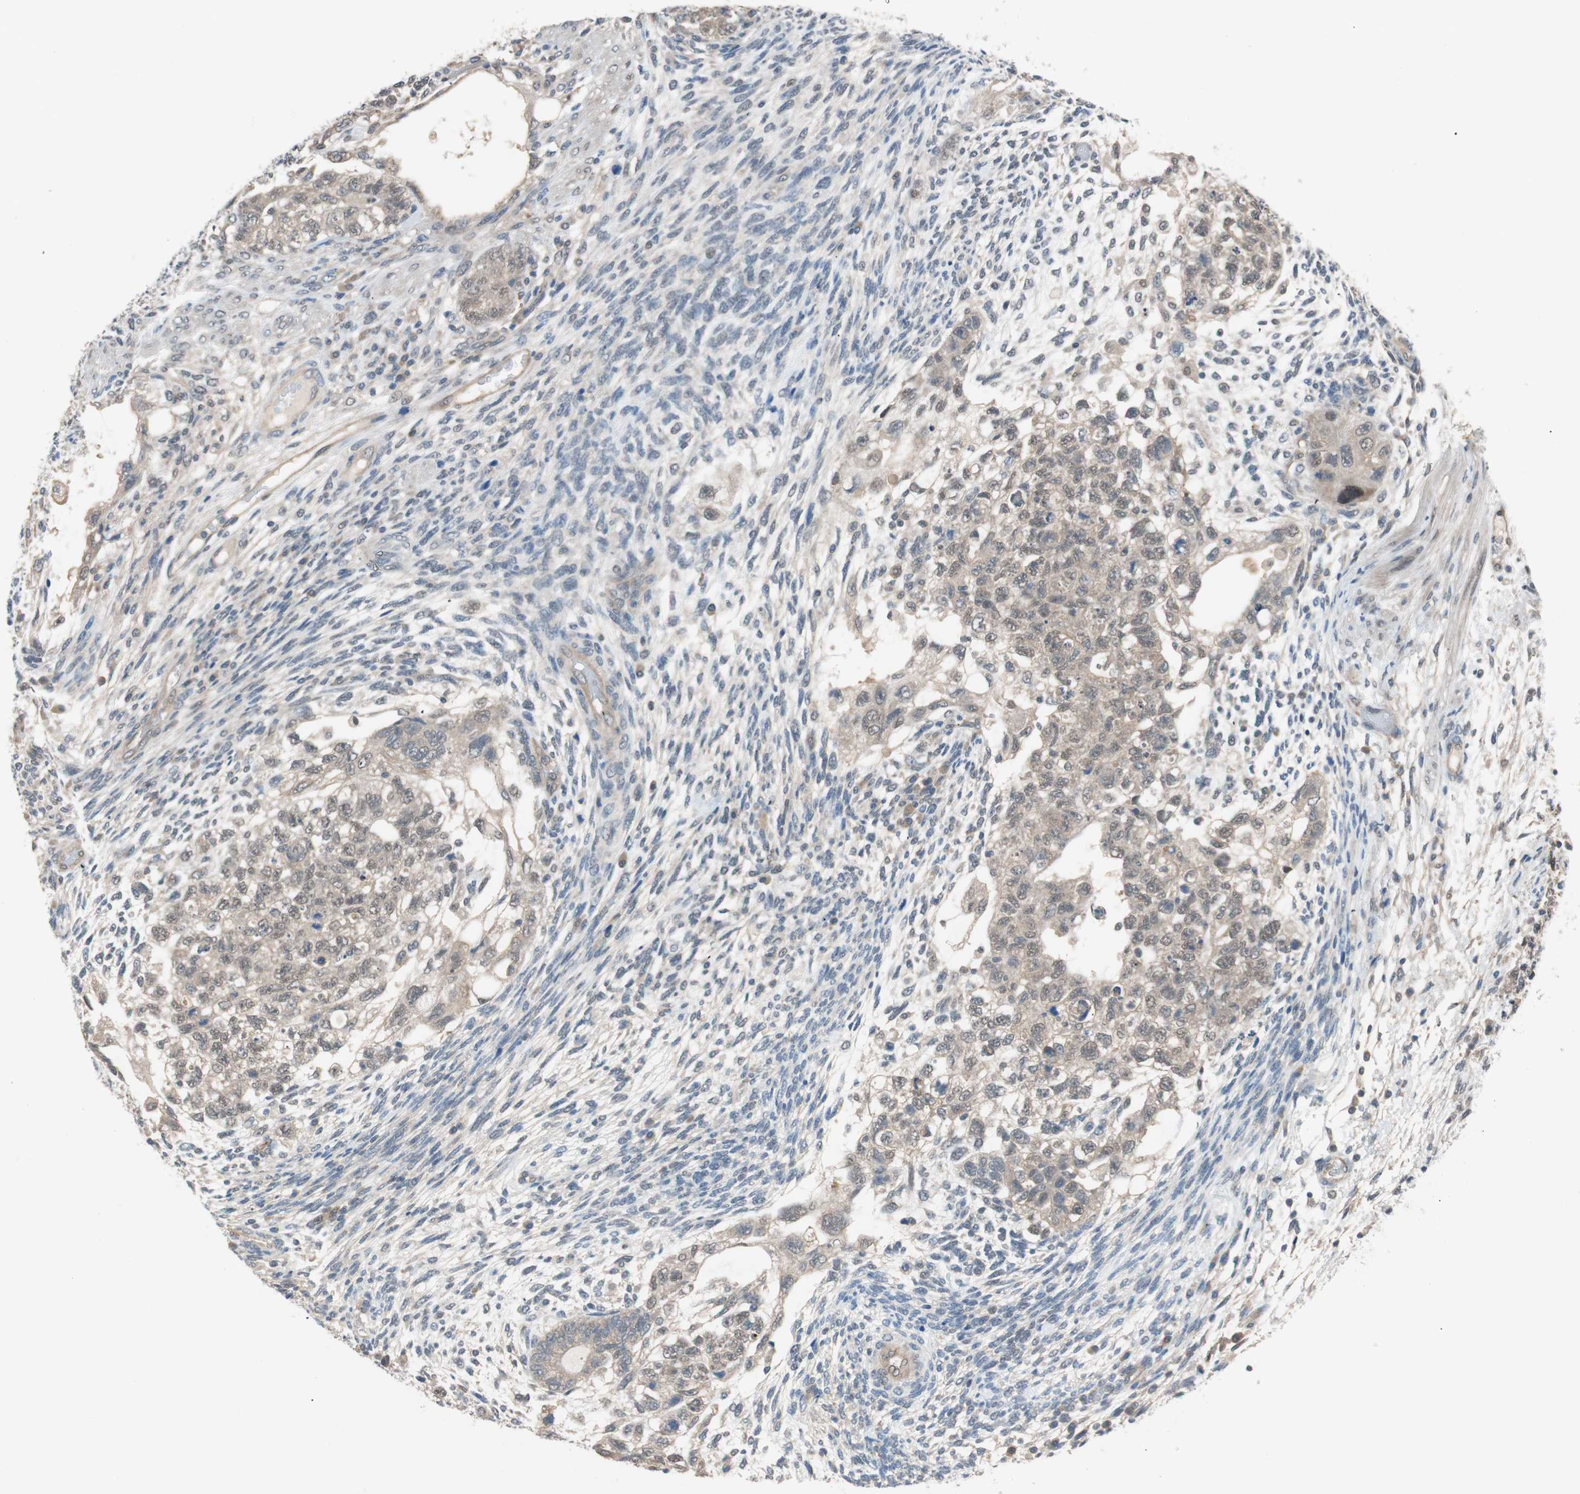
{"staining": {"intensity": "weak", "quantity": ">75%", "location": "cytoplasmic/membranous,nuclear"}, "tissue": "testis cancer", "cell_type": "Tumor cells", "image_type": "cancer", "snomed": [{"axis": "morphology", "description": "Normal tissue, NOS"}, {"axis": "morphology", "description": "Carcinoma, Embryonal, NOS"}, {"axis": "topography", "description": "Testis"}], "caption": "Immunohistochemical staining of human embryonal carcinoma (testis) reveals low levels of weak cytoplasmic/membranous and nuclear protein expression in approximately >75% of tumor cells.", "gene": "PSMD8", "patient": {"sex": "male", "age": 36}}